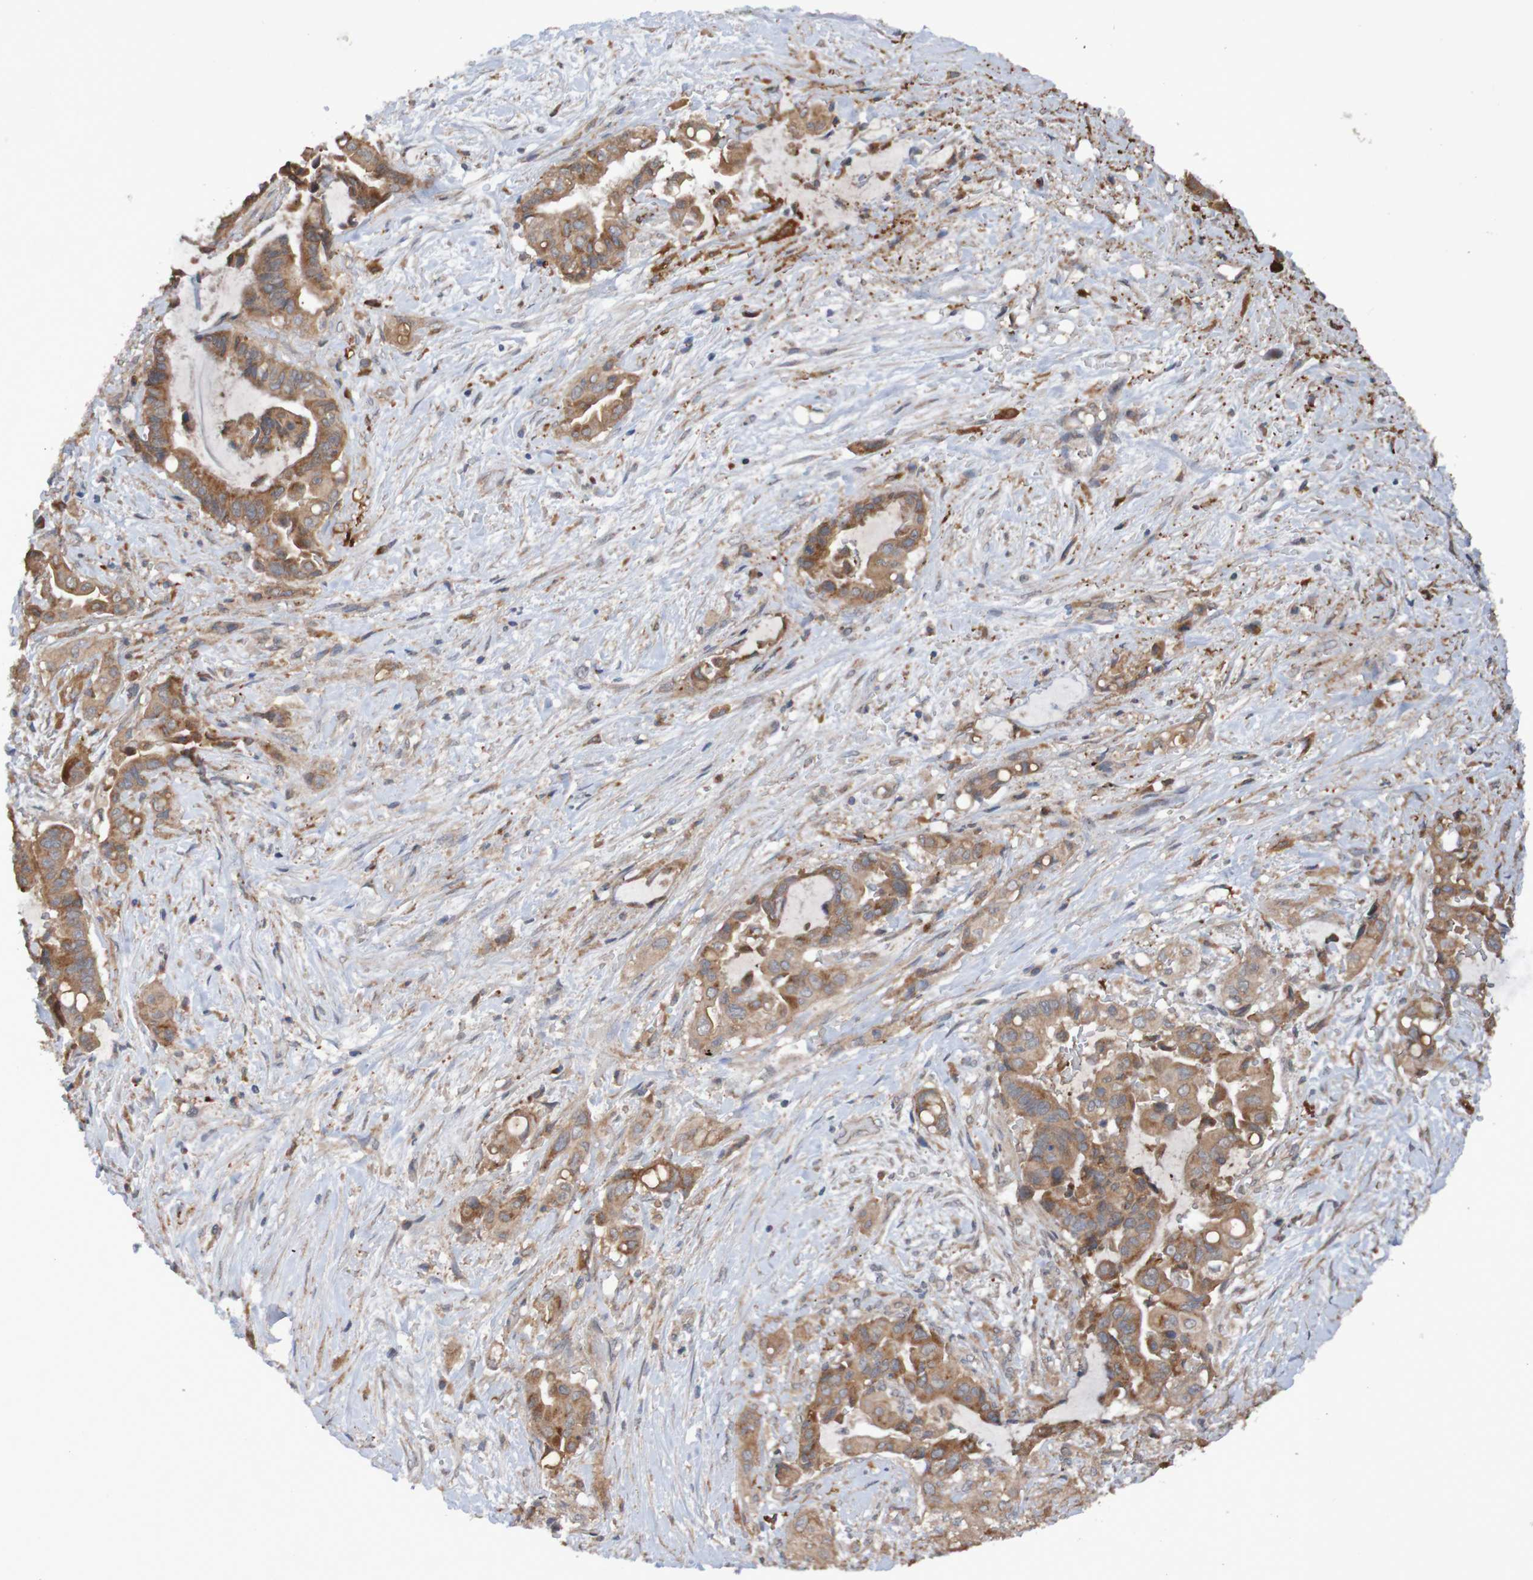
{"staining": {"intensity": "moderate", "quantity": ">75%", "location": "cytoplasmic/membranous"}, "tissue": "liver cancer", "cell_type": "Tumor cells", "image_type": "cancer", "snomed": [{"axis": "morphology", "description": "Cholangiocarcinoma"}, {"axis": "topography", "description": "Liver"}], "caption": "The micrograph reveals staining of liver cholangiocarcinoma, revealing moderate cytoplasmic/membranous protein staining (brown color) within tumor cells. Nuclei are stained in blue.", "gene": "PHYH", "patient": {"sex": "female", "age": 61}}